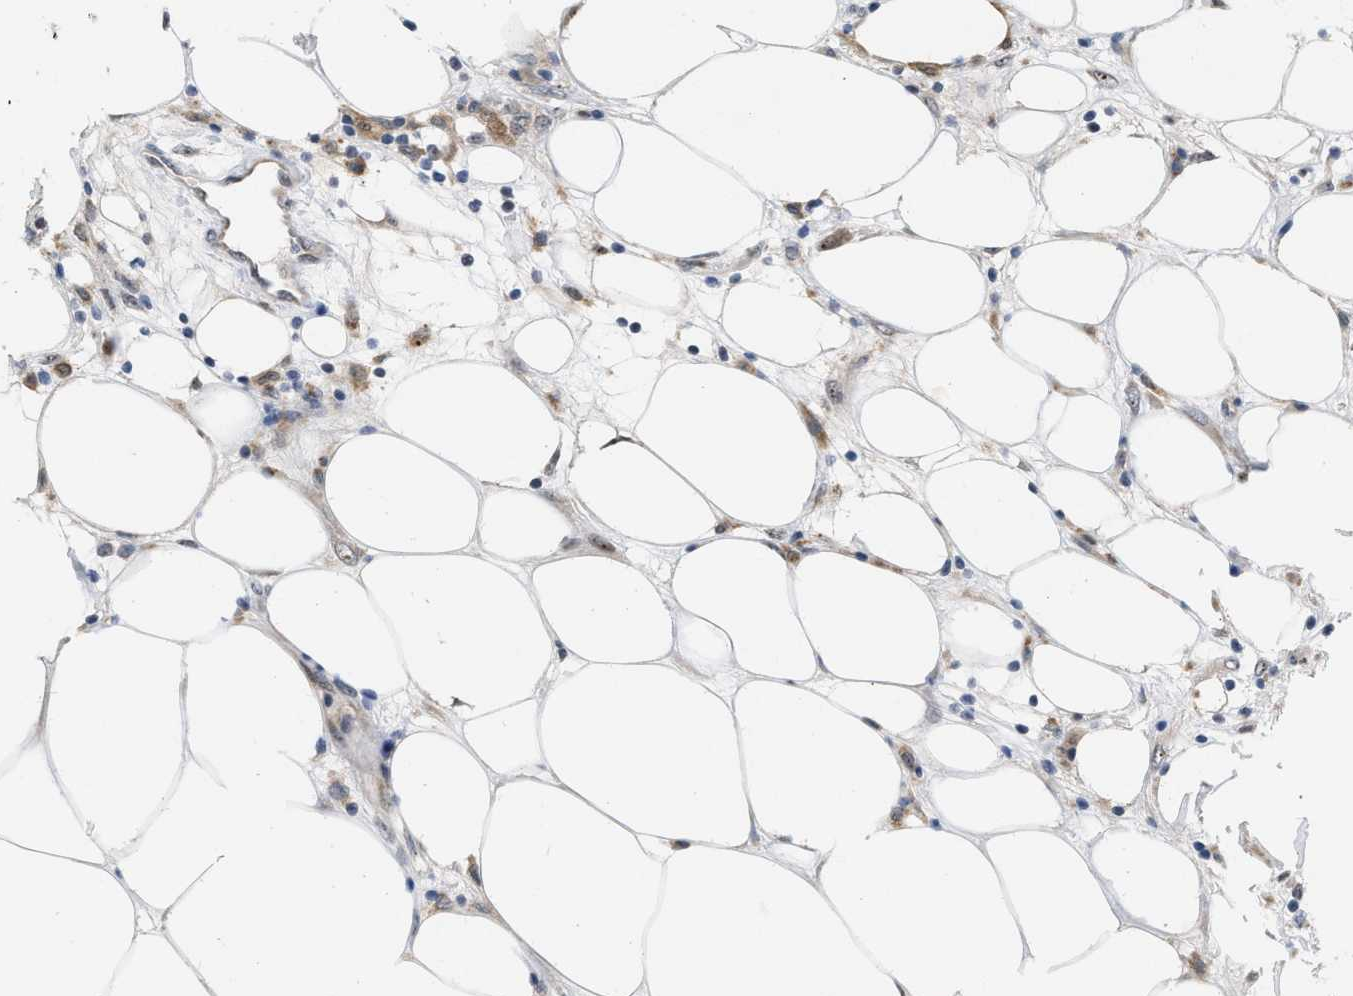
{"staining": {"intensity": "moderate", "quantity": "25%-75%", "location": "nuclear"}, "tissue": "breast cancer", "cell_type": "Tumor cells", "image_type": "cancer", "snomed": [{"axis": "morphology", "description": "Duct carcinoma"}, {"axis": "topography", "description": "Breast"}], "caption": "An IHC histopathology image of tumor tissue is shown. Protein staining in brown shows moderate nuclear positivity in intraductal carcinoma (breast) within tumor cells. The staining is performed using DAB brown chromogen to label protein expression. The nuclei are counter-stained blue using hematoxylin.", "gene": "ELAC2", "patient": {"sex": "female", "age": 37}}